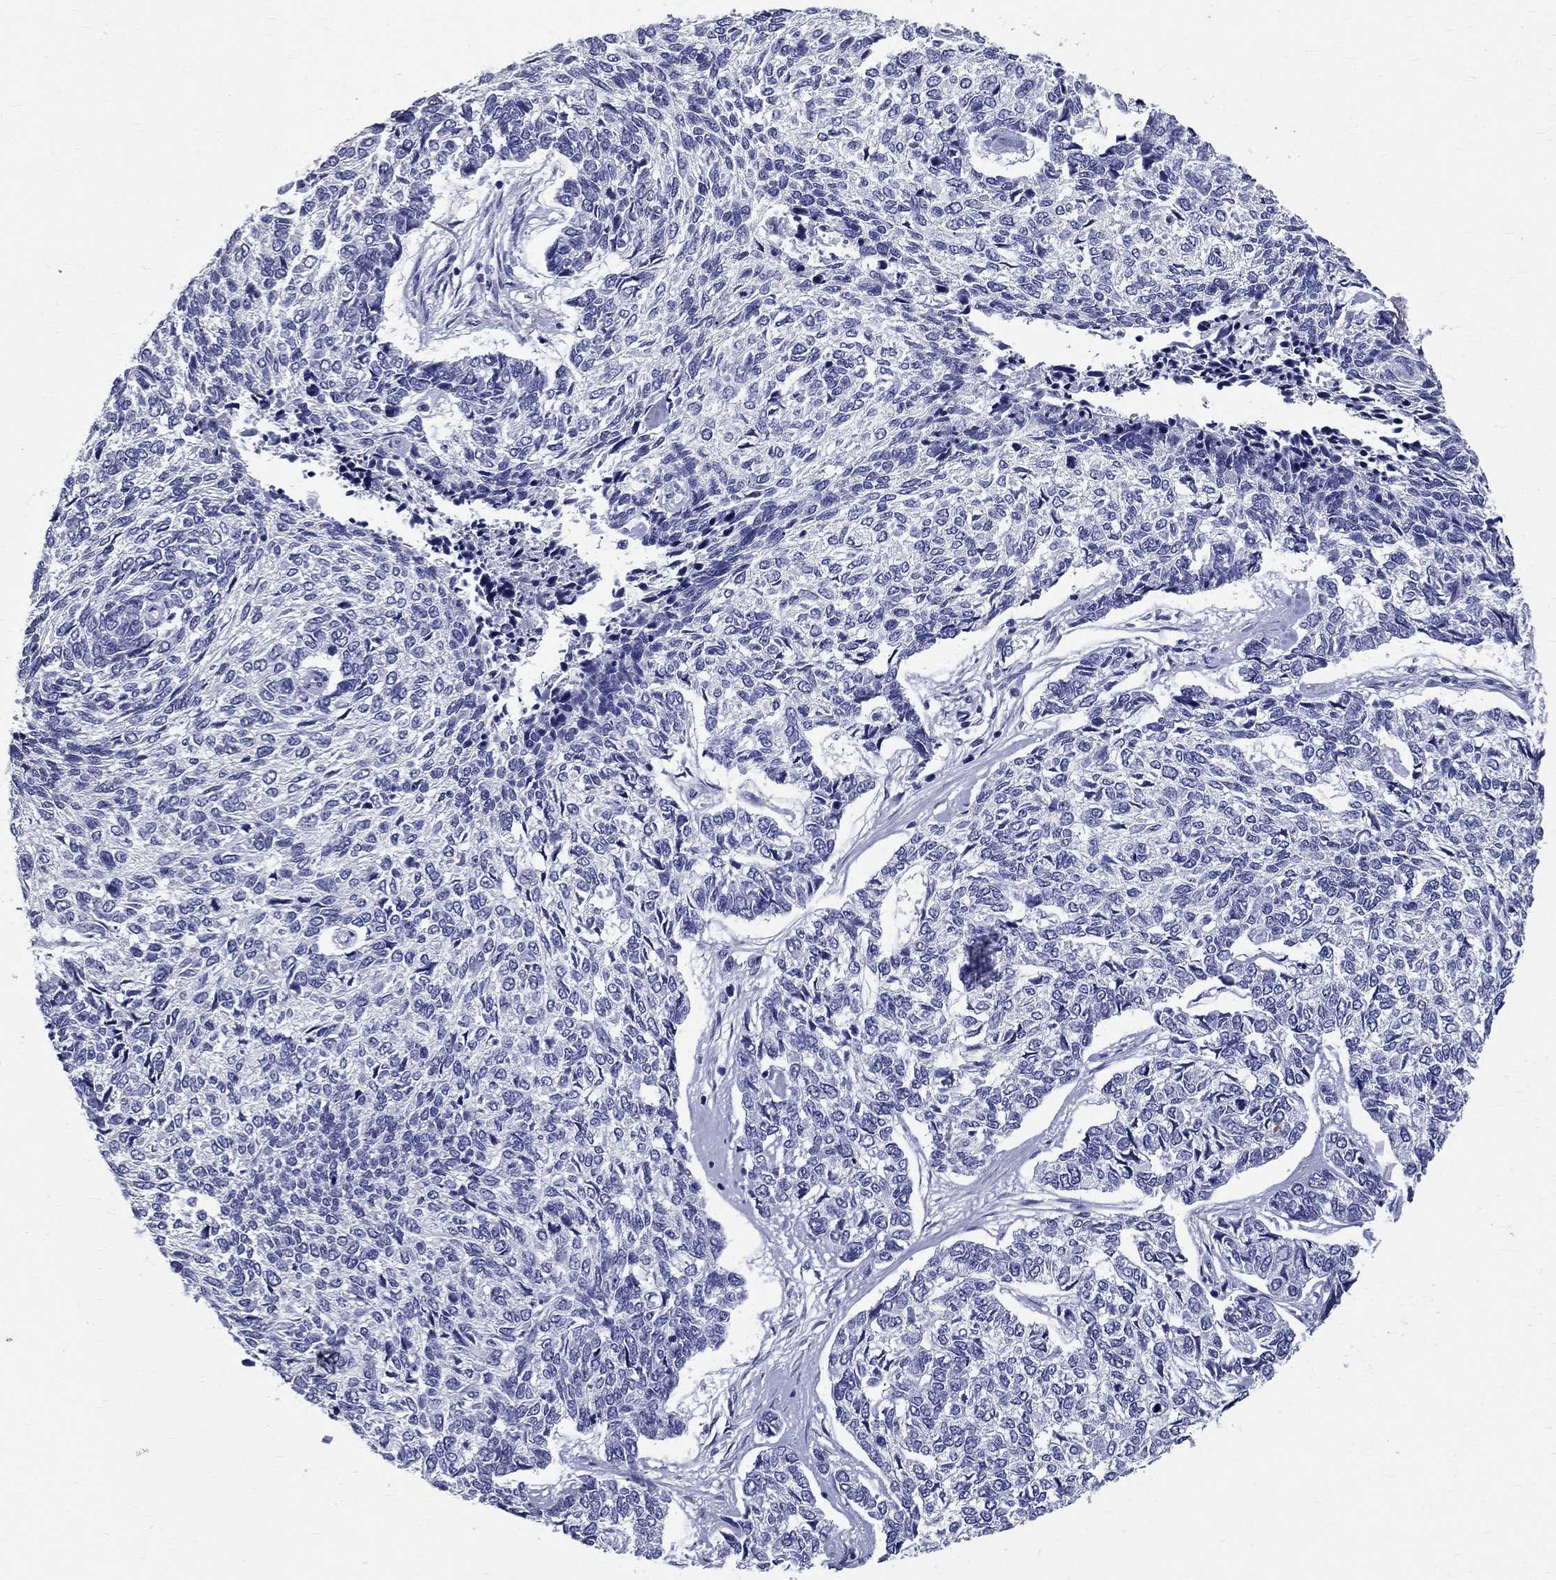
{"staining": {"intensity": "negative", "quantity": "none", "location": "none"}, "tissue": "skin cancer", "cell_type": "Tumor cells", "image_type": "cancer", "snomed": [{"axis": "morphology", "description": "Basal cell carcinoma"}, {"axis": "topography", "description": "Skin"}], "caption": "The immunohistochemistry (IHC) image has no significant expression in tumor cells of skin cancer (basal cell carcinoma) tissue. Brightfield microscopy of immunohistochemistry (IHC) stained with DAB (3,3'-diaminobenzidine) (brown) and hematoxylin (blue), captured at high magnification.", "gene": "TGM4", "patient": {"sex": "female", "age": 65}}